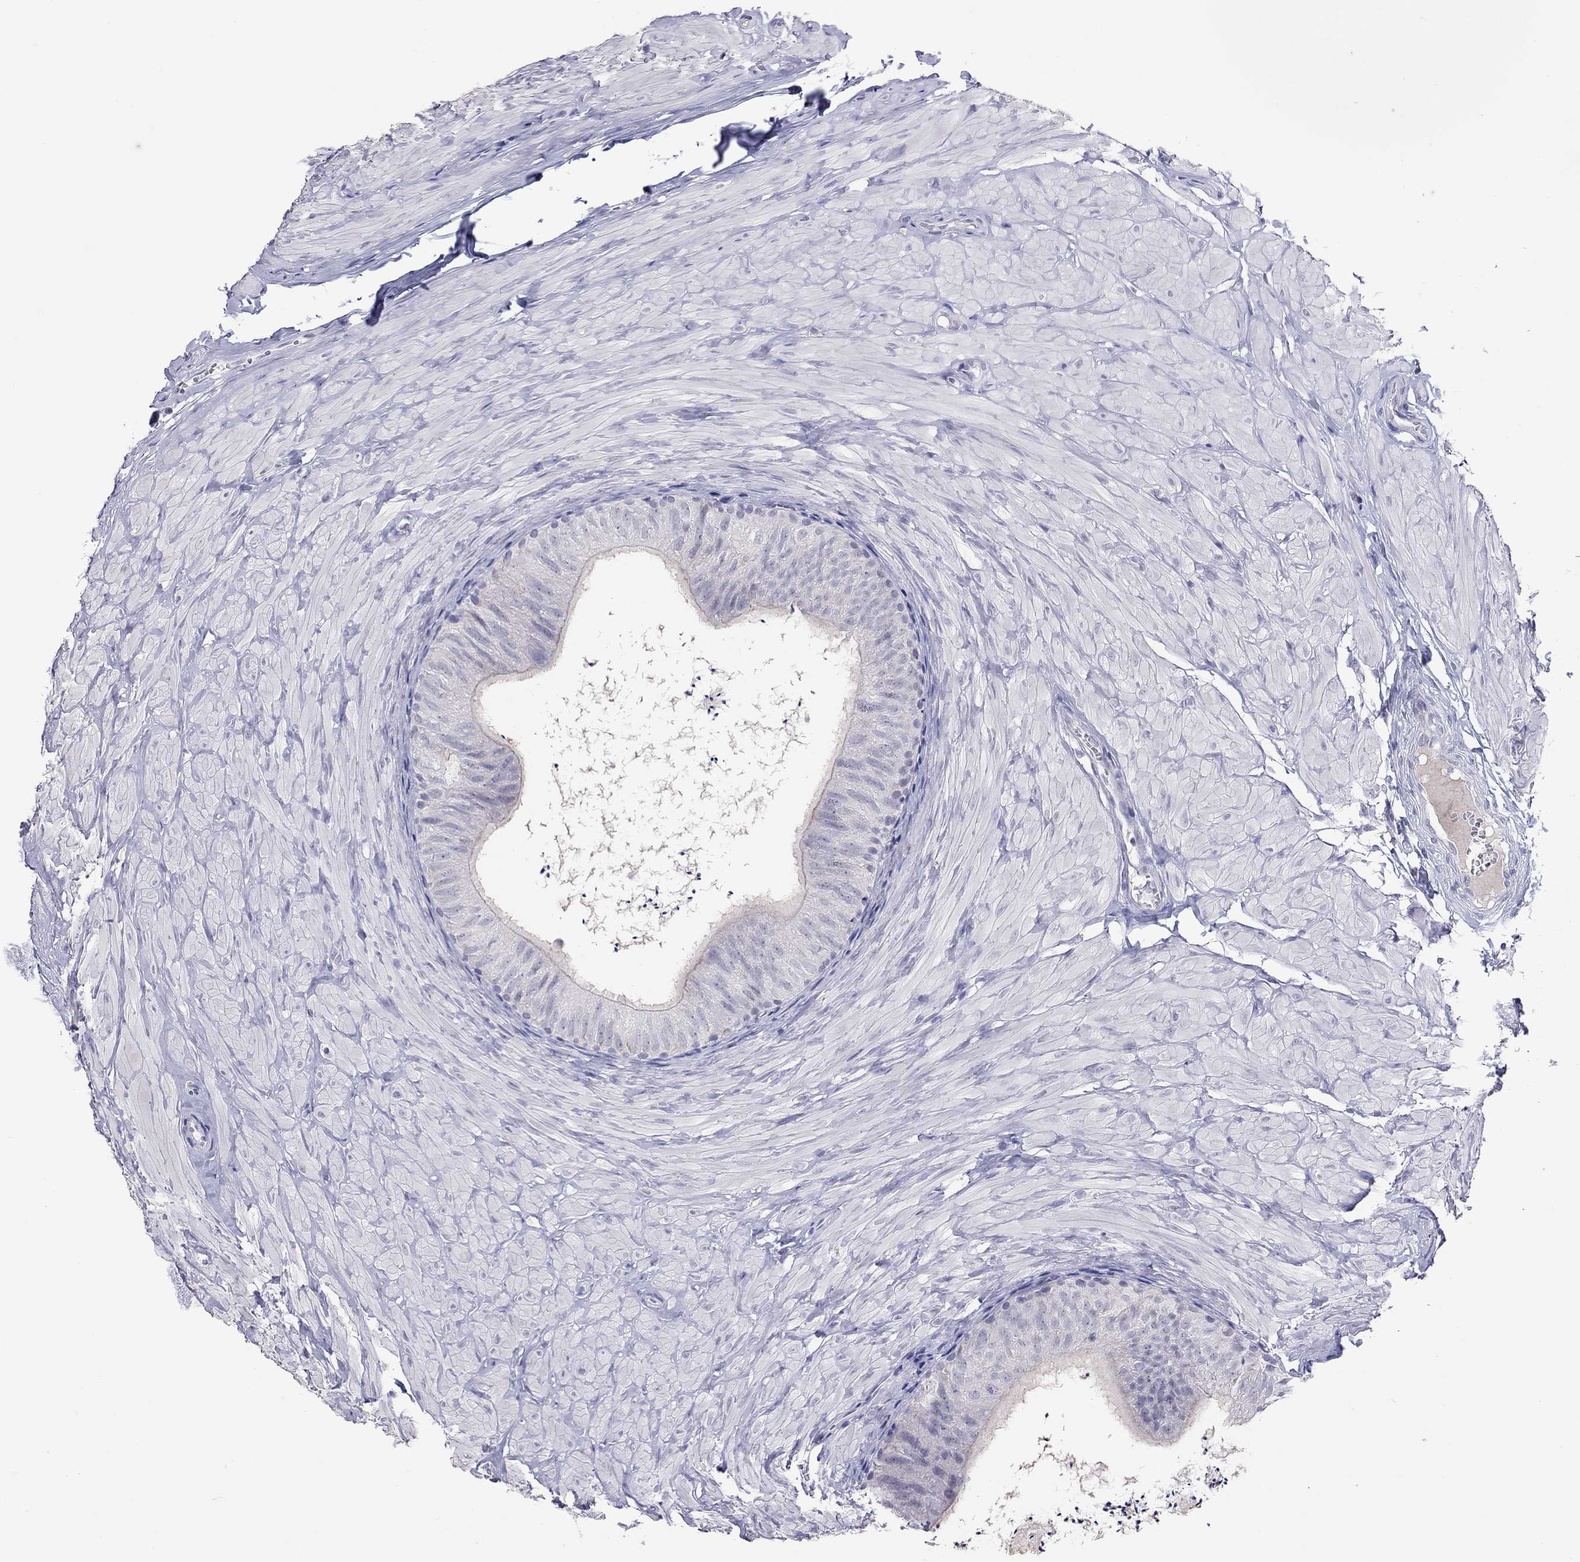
{"staining": {"intensity": "negative", "quantity": "none", "location": "none"}, "tissue": "epididymis", "cell_type": "Glandular cells", "image_type": "normal", "snomed": [{"axis": "morphology", "description": "Normal tissue, NOS"}, {"axis": "topography", "description": "Epididymis"}], "caption": "A histopathology image of epididymis stained for a protein reveals no brown staining in glandular cells. (Immunohistochemistry (ihc), brightfield microscopy, high magnification).", "gene": "JHY", "patient": {"sex": "male", "age": 32}}